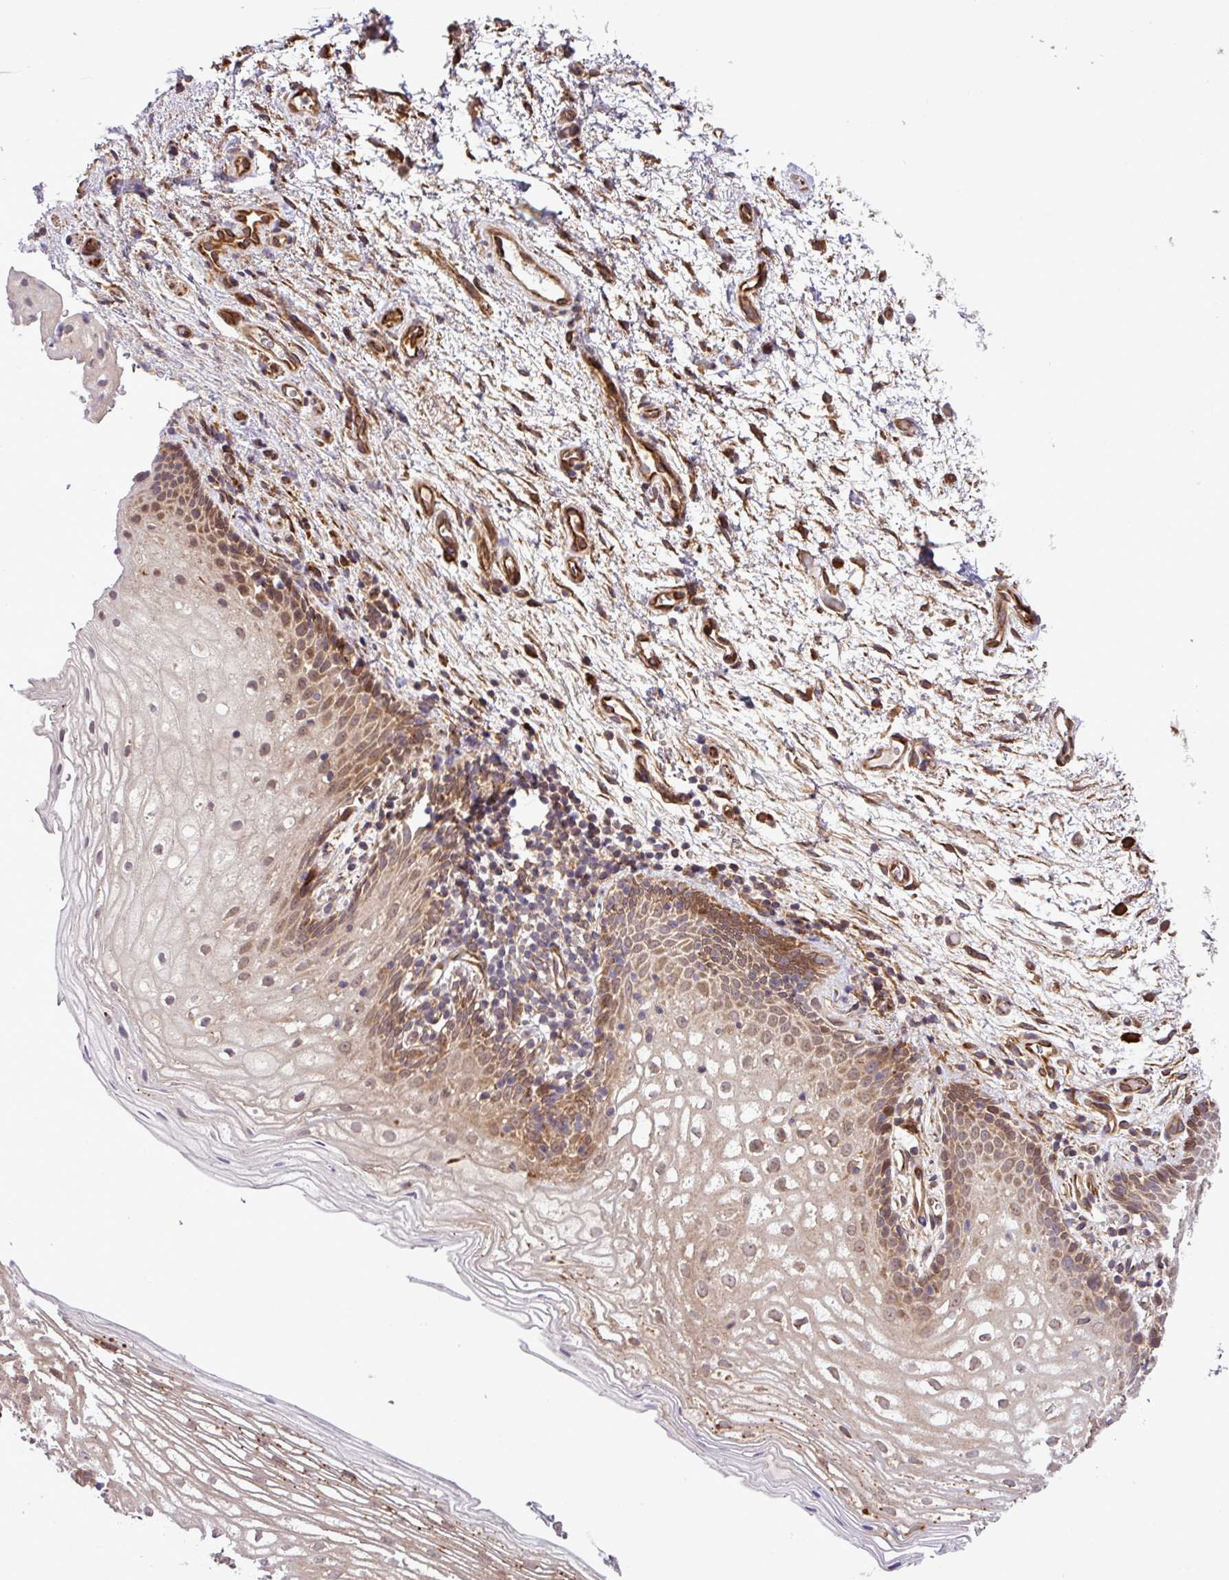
{"staining": {"intensity": "moderate", "quantity": "25%-75%", "location": "cytoplasmic/membranous"}, "tissue": "vagina", "cell_type": "Squamous epithelial cells", "image_type": "normal", "snomed": [{"axis": "morphology", "description": "Normal tissue, NOS"}, {"axis": "topography", "description": "Vagina"}], "caption": "Immunohistochemical staining of benign vagina exhibits moderate cytoplasmic/membranous protein positivity in about 25%-75% of squamous epithelial cells.", "gene": "DLGAP4", "patient": {"sex": "female", "age": 47}}